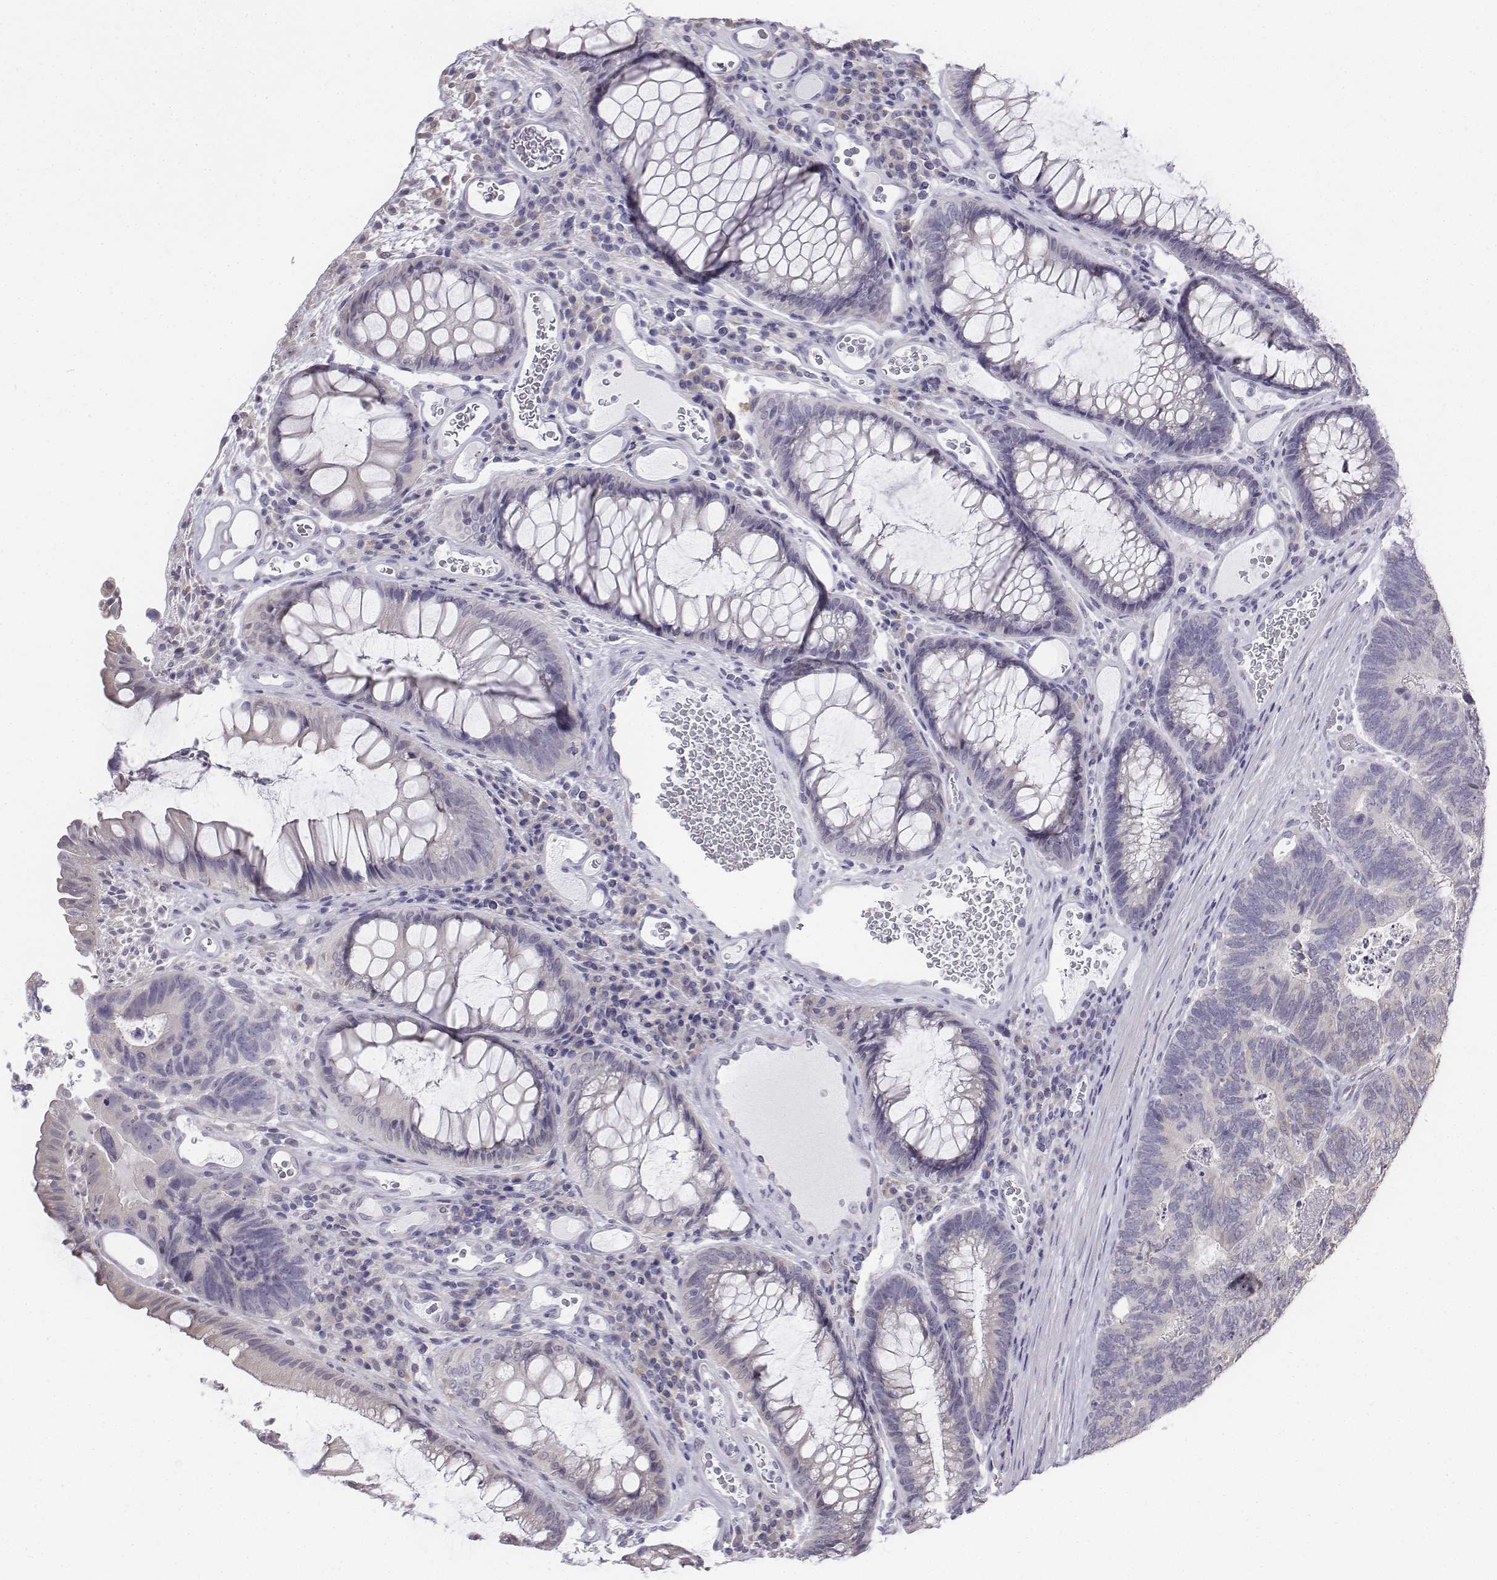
{"staining": {"intensity": "negative", "quantity": "none", "location": "none"}, "tissue": "colorectal cancer", "cell_type": "Tumor cells", "image_type": "cancer", "snomed": [{"axis": "morphology", "description": "Adenocarcinoma, NOS"}, {"axis": "topography", "description": "Colon"}], "caption": "High power microscopy photomicrograph of an IHC image of colorectal cancer (adenocarcinoma), revealing no significant staining in tumor cells.", "gene": "PENK", "patient": {"sex": "female", "age": 67}}